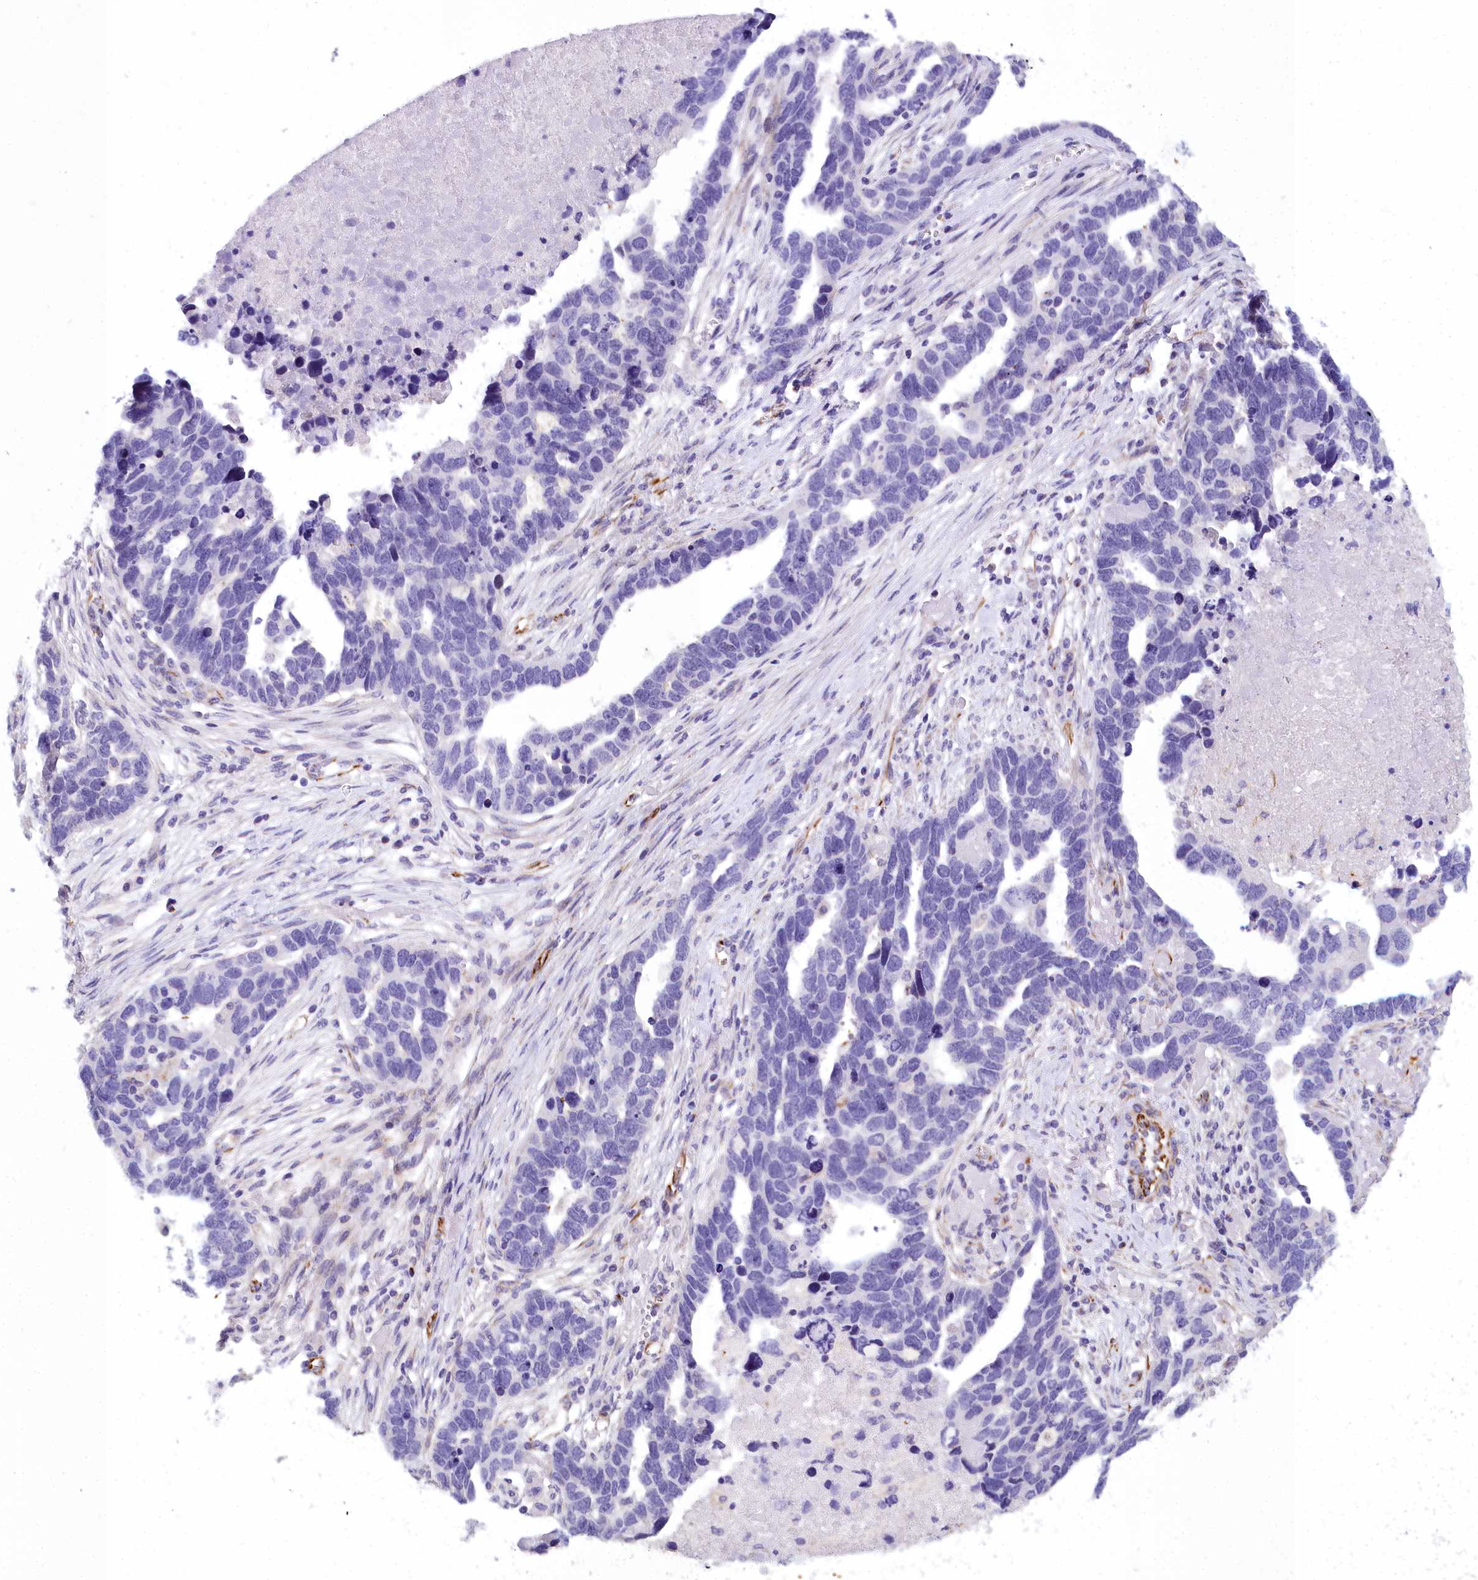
{"staining": {"intensity": "negative", "quantity": "none", "location": "none"}, "tissue": "ovarian cancer", "cell_type": "Tumor cells", "image_type": "cancer", "snomed": [{"axis": "morphology", "description": "Cystadenocarcinoma, serous, NOS"}, {"axis": "topography", "description": "Ovary"}], "caption": "DAB (3,3'-diaminobenzidine) immunohistochemical staining of human ovarian cancer demonstrates no significant positivity in tumor cells.", "gene": "TIMM22", "patient": {"sex": "female", "age": 54}}